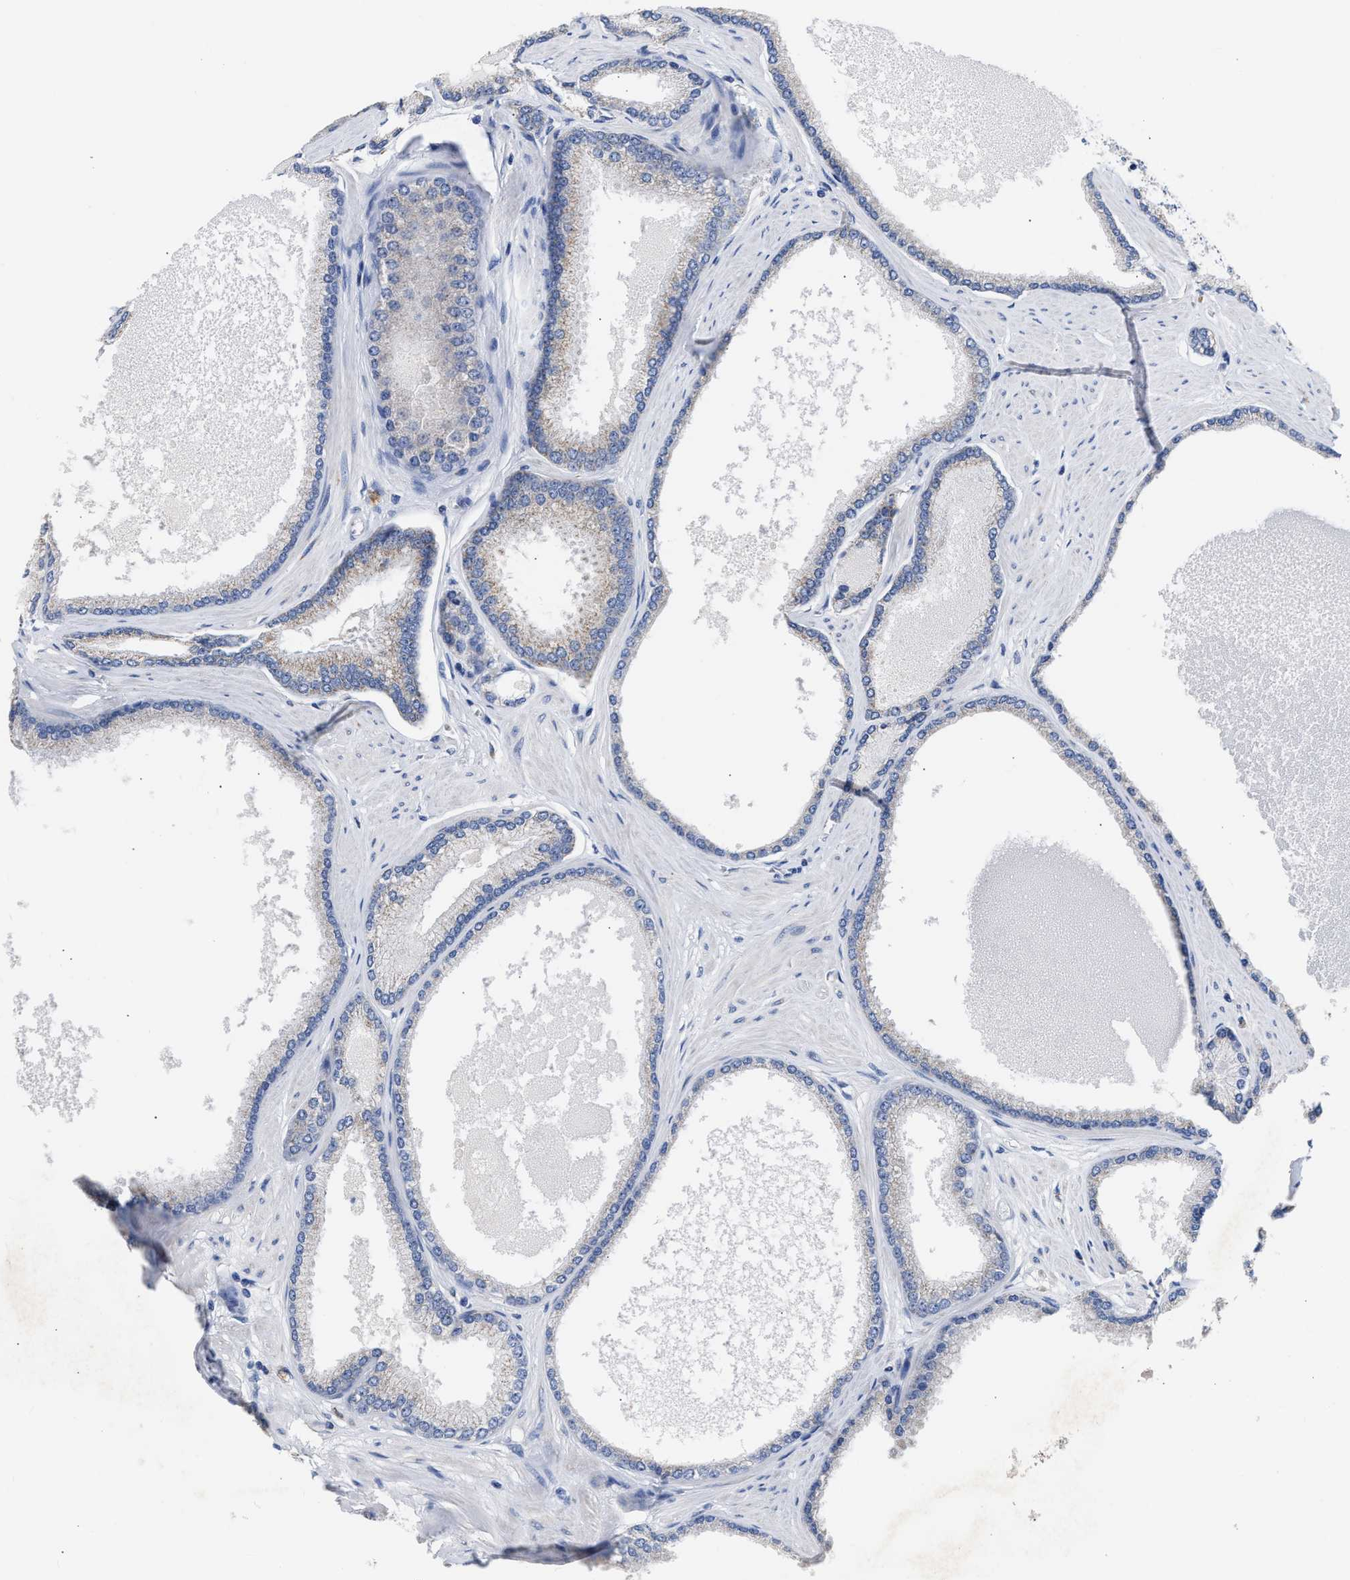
{"staining": {"intensity": "weak", "quantity": "25%-75%", "location": "cytoplasmic/membranous"}, "tissue": "prostate cancer", "cell_type": "Tumor cells", "image_type": "cancer", "snomed": [{"axis": "morphology", "description": "Adenocarcinoma, High grade"}, {"axis": "topography", "description": "Prostate"}], "caption": "Immunohistochemical staining of human adenocarcinoma (high-grade) (prostate) shows low levels of weak cytoplasmic/membranous protein positivity in approximately 25%-75% of tumor cells. Using DAB (brown) and hematoxylin (blue) stains, captured at high magnification using brightfield microscopy.", "gene": "ACOT13", "patient": {"sex": "male", "age": 61}}